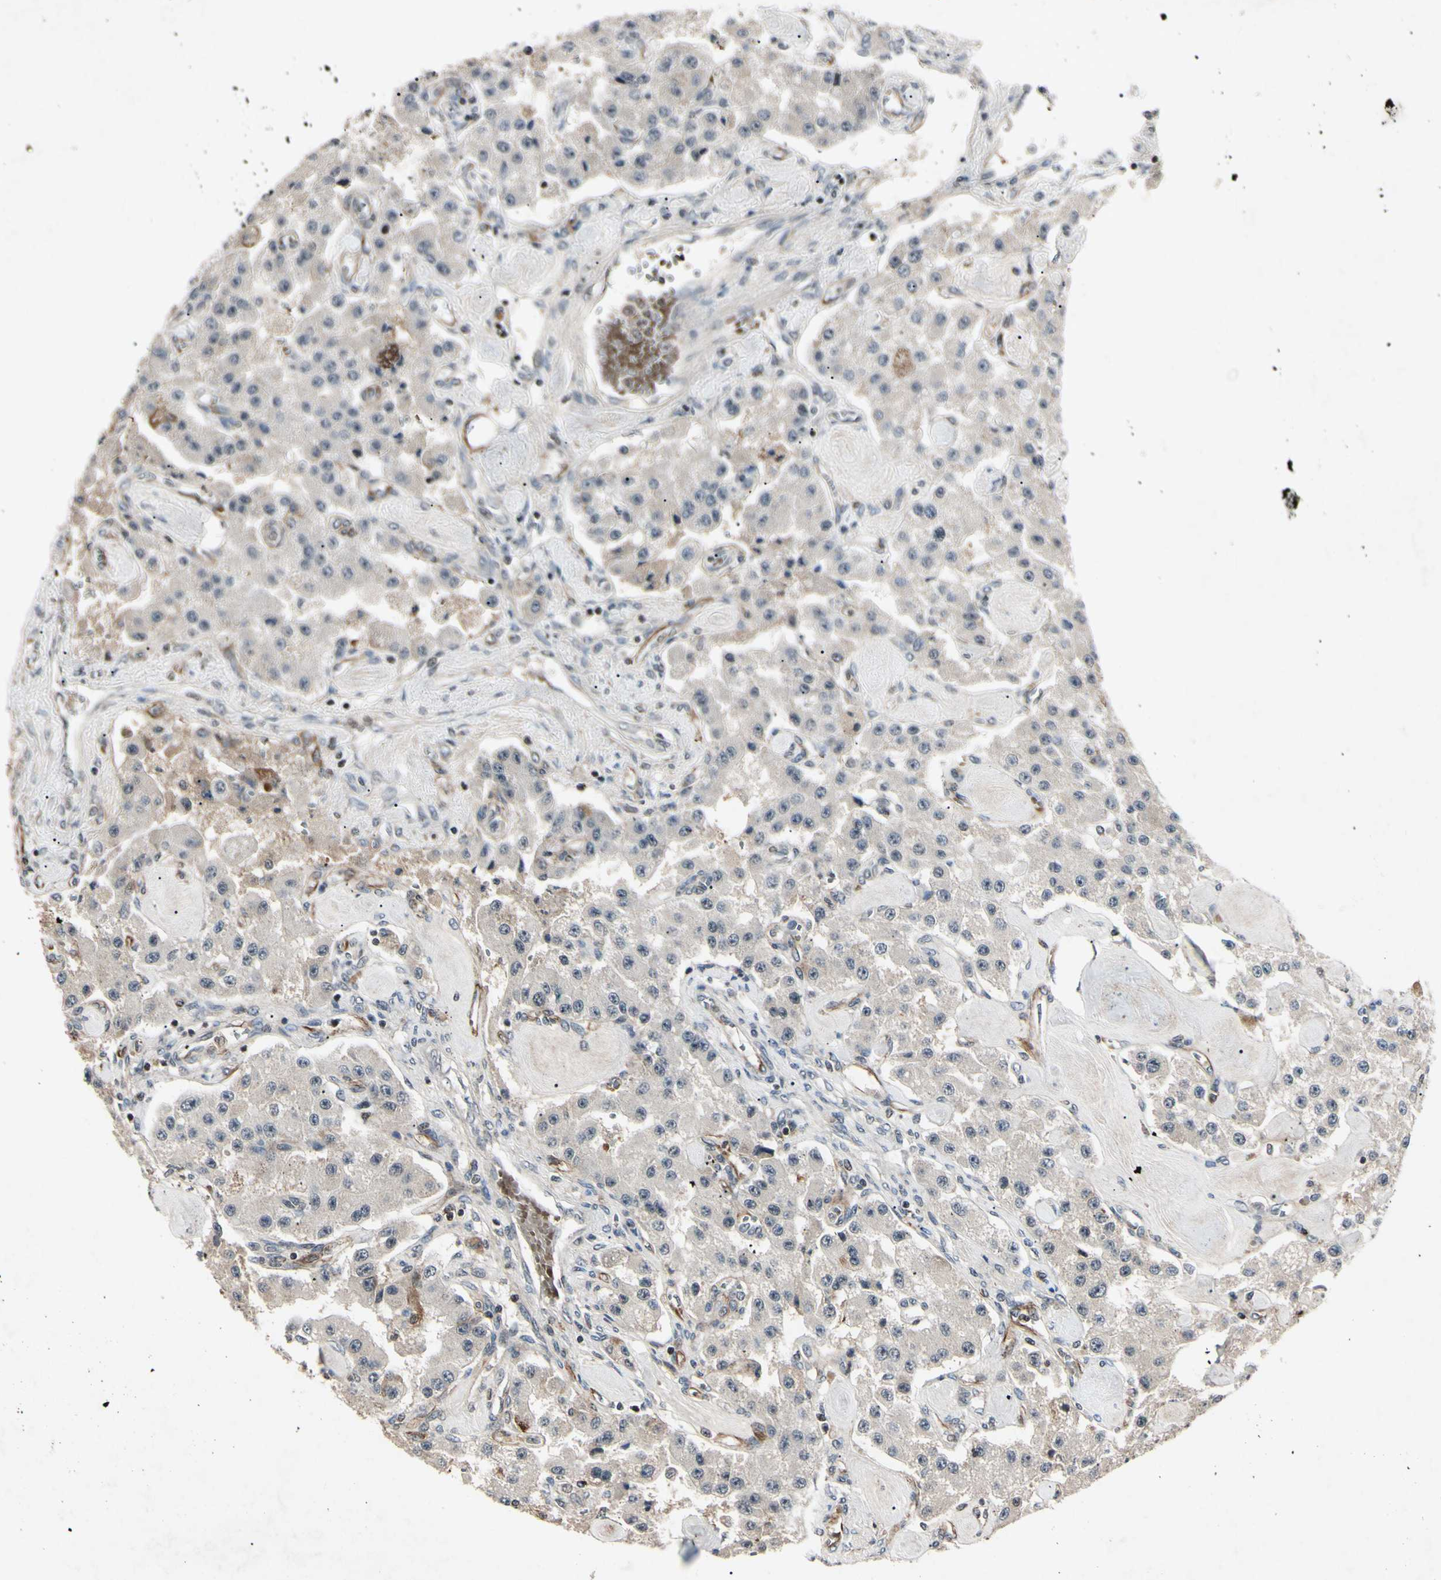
{"staining": {"intensity": "negative", "quantity": "none", "location": "none"}, "tissue": "carcinoid", "cell_type": "Tumor cells", "image_type": "cancer", "snomed": [{"axis": "morphology", "description": "Carcinoid, malignant, NOS"}, {"axis": "topography", "description": "Pancreas"}], "caption": "Immunohistochemistry (IHC) image of neoplastic tissue: carcinoid (malignant) stained with DAB displays no significant protein positivity in tumor cells.", "gene": "AEBP1", "patient": {"sex": "male", "age": 41}}